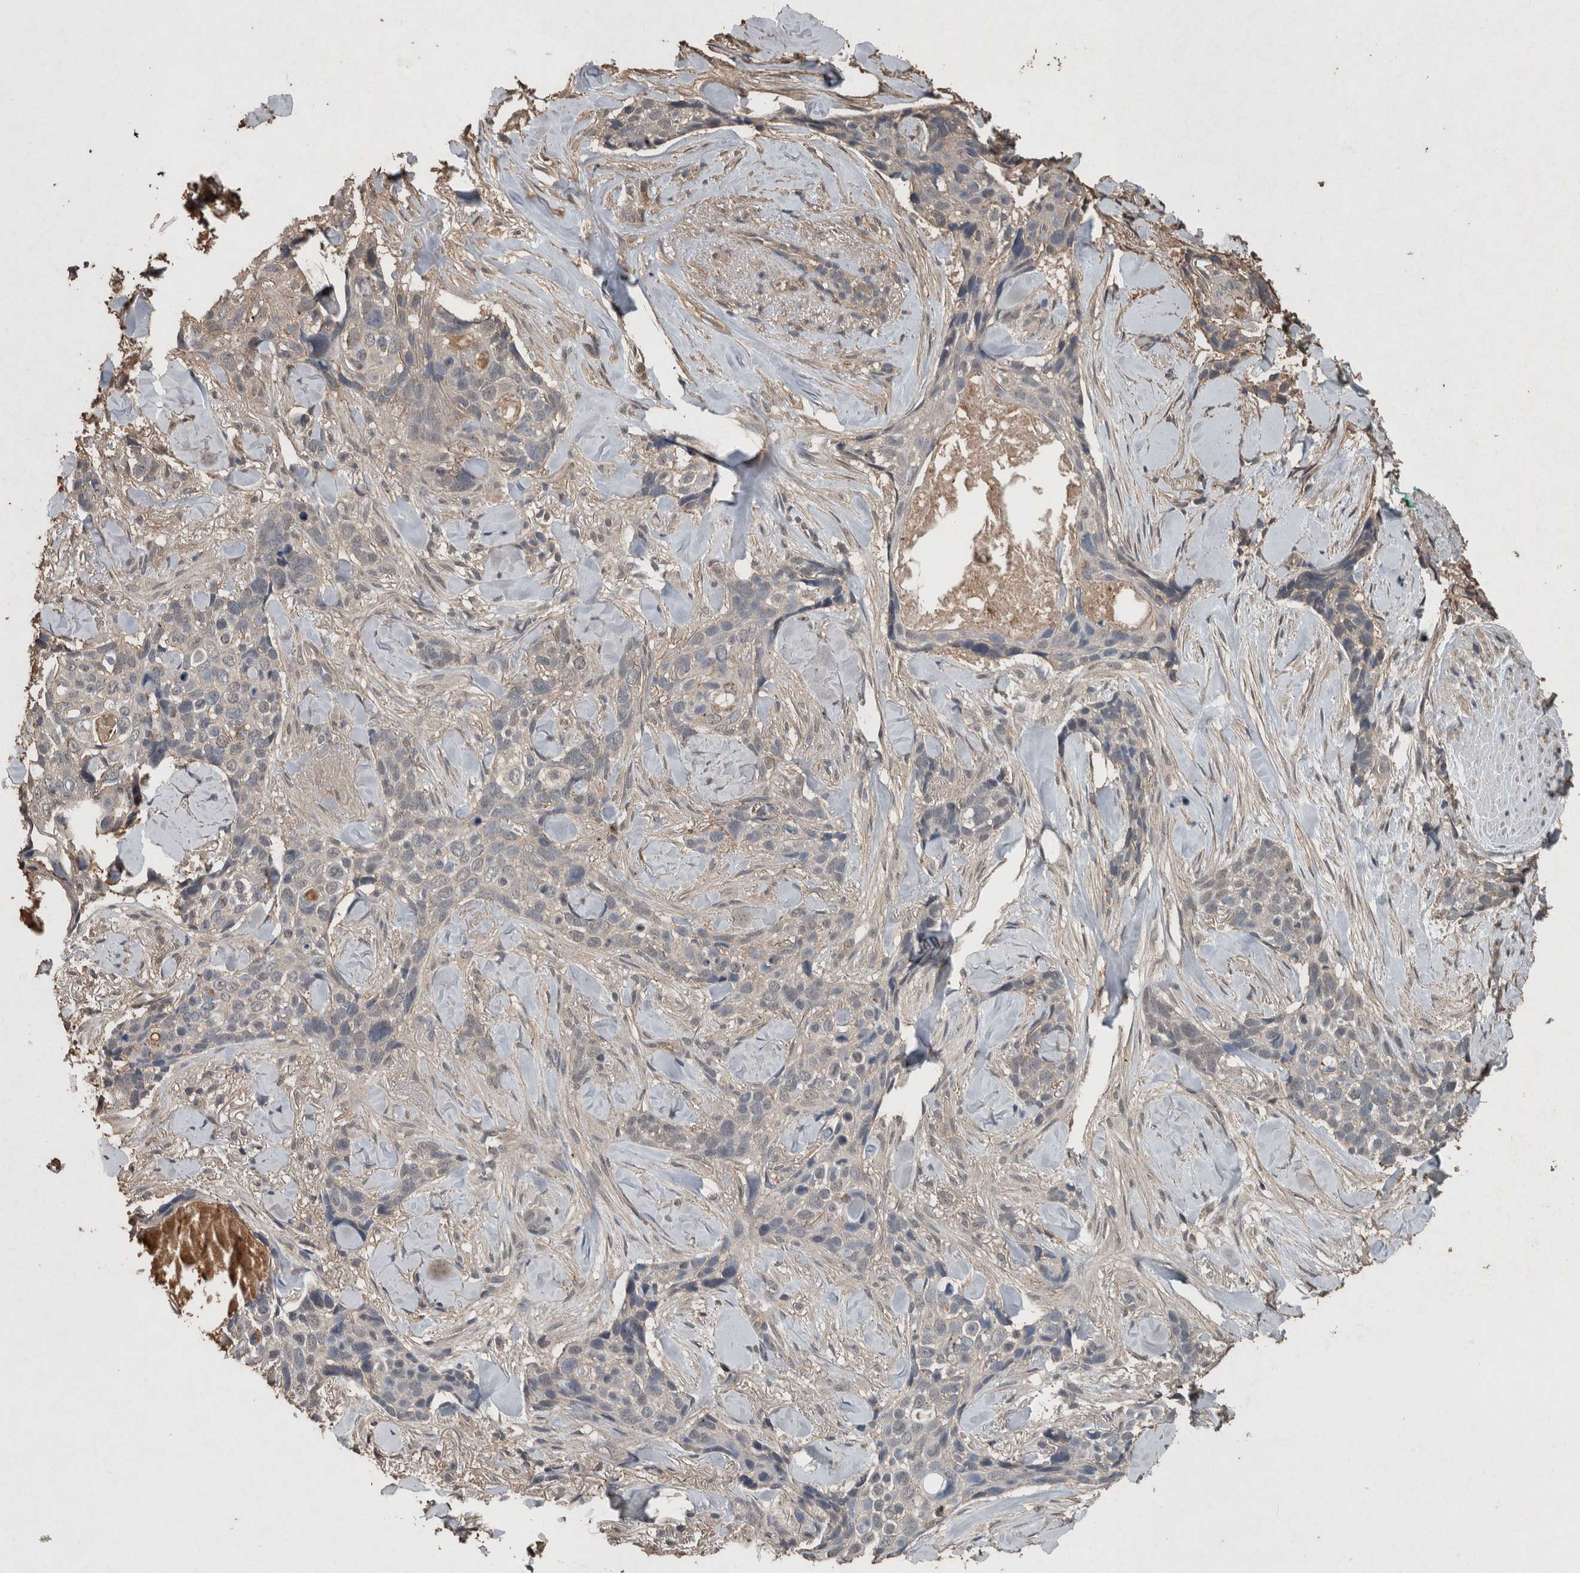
{"staining": {"intensity": "negative", "quantity": "none", "location": "none"}, "tissue": "skin cancer", "cell_type": "Tumor cells", "image_type": "cancer", "snomed": [{"axis": "morphology", "description": "Basal cell carcinoma"}, {"axis": "topography", "description": "Skin"}], "caption": "Immunohistochemical staining of human skin cancer (basal cell carcinoma) exhibits no significant positivity in tumor cells.", "gene": "FGFRL1", "patient": {"sex": "female", "age": 82}}